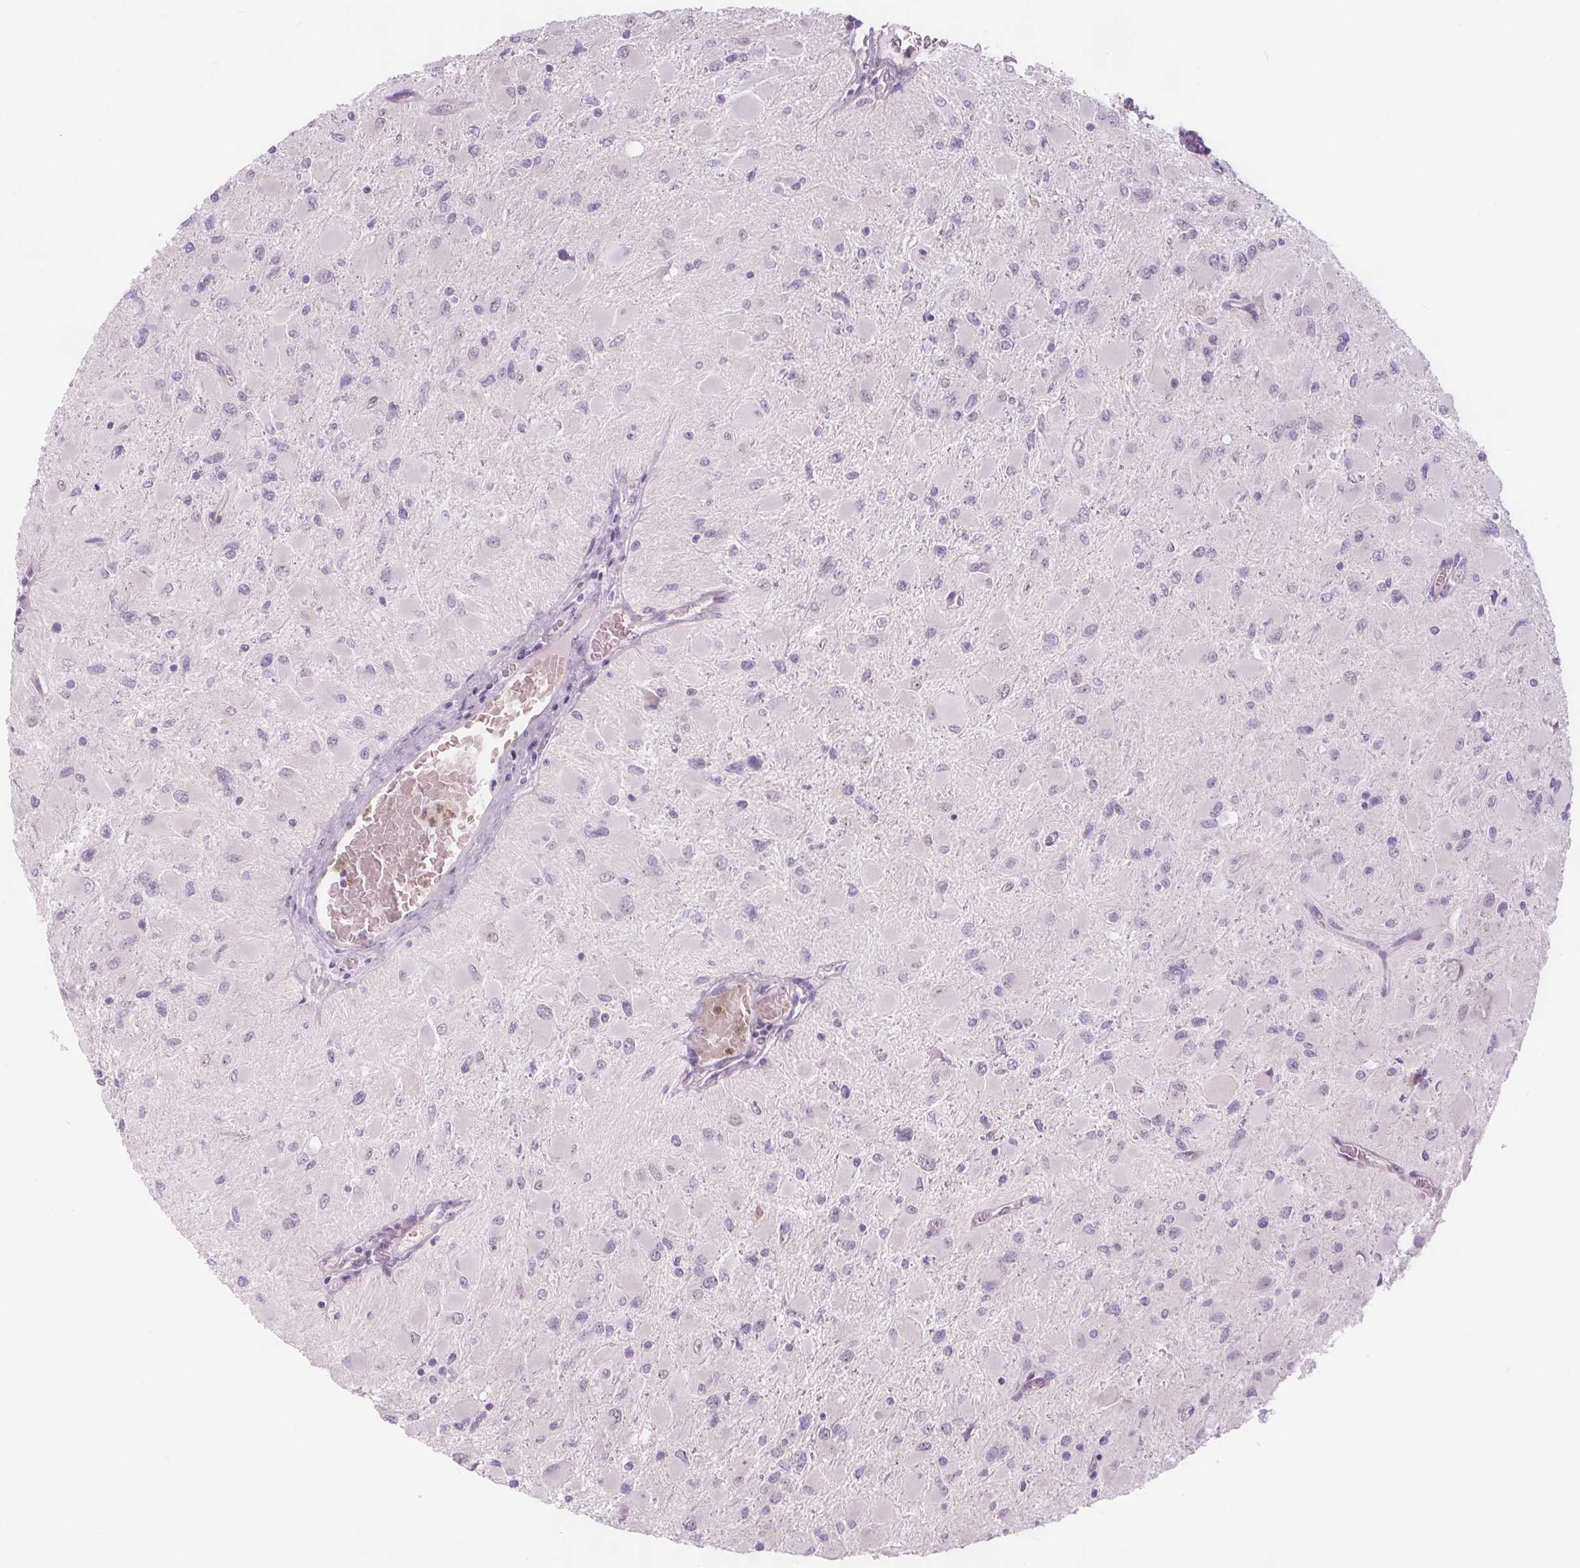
{"staining": {"intensity": "negative", "quantity": "none", "location": "none"}, "tissue": "glioma", "cell_type": "Tumor cells", "image_type": "cancer", "snomed": [{"axis": "morphology", "description": "Glioma, malignant, High grade"}, {"axis": "topography", "description": "Cerebral cortex"}], "caption": "An immunohistochemistry (IHC) histopathology image of glioma is shown. There is no staining in tumor cells of glioma. (Immunohistochemistry, brightfield microscopy, high magnification).", "gene": "NOLC1", "patient": {"sex": "female", "age": 36}}